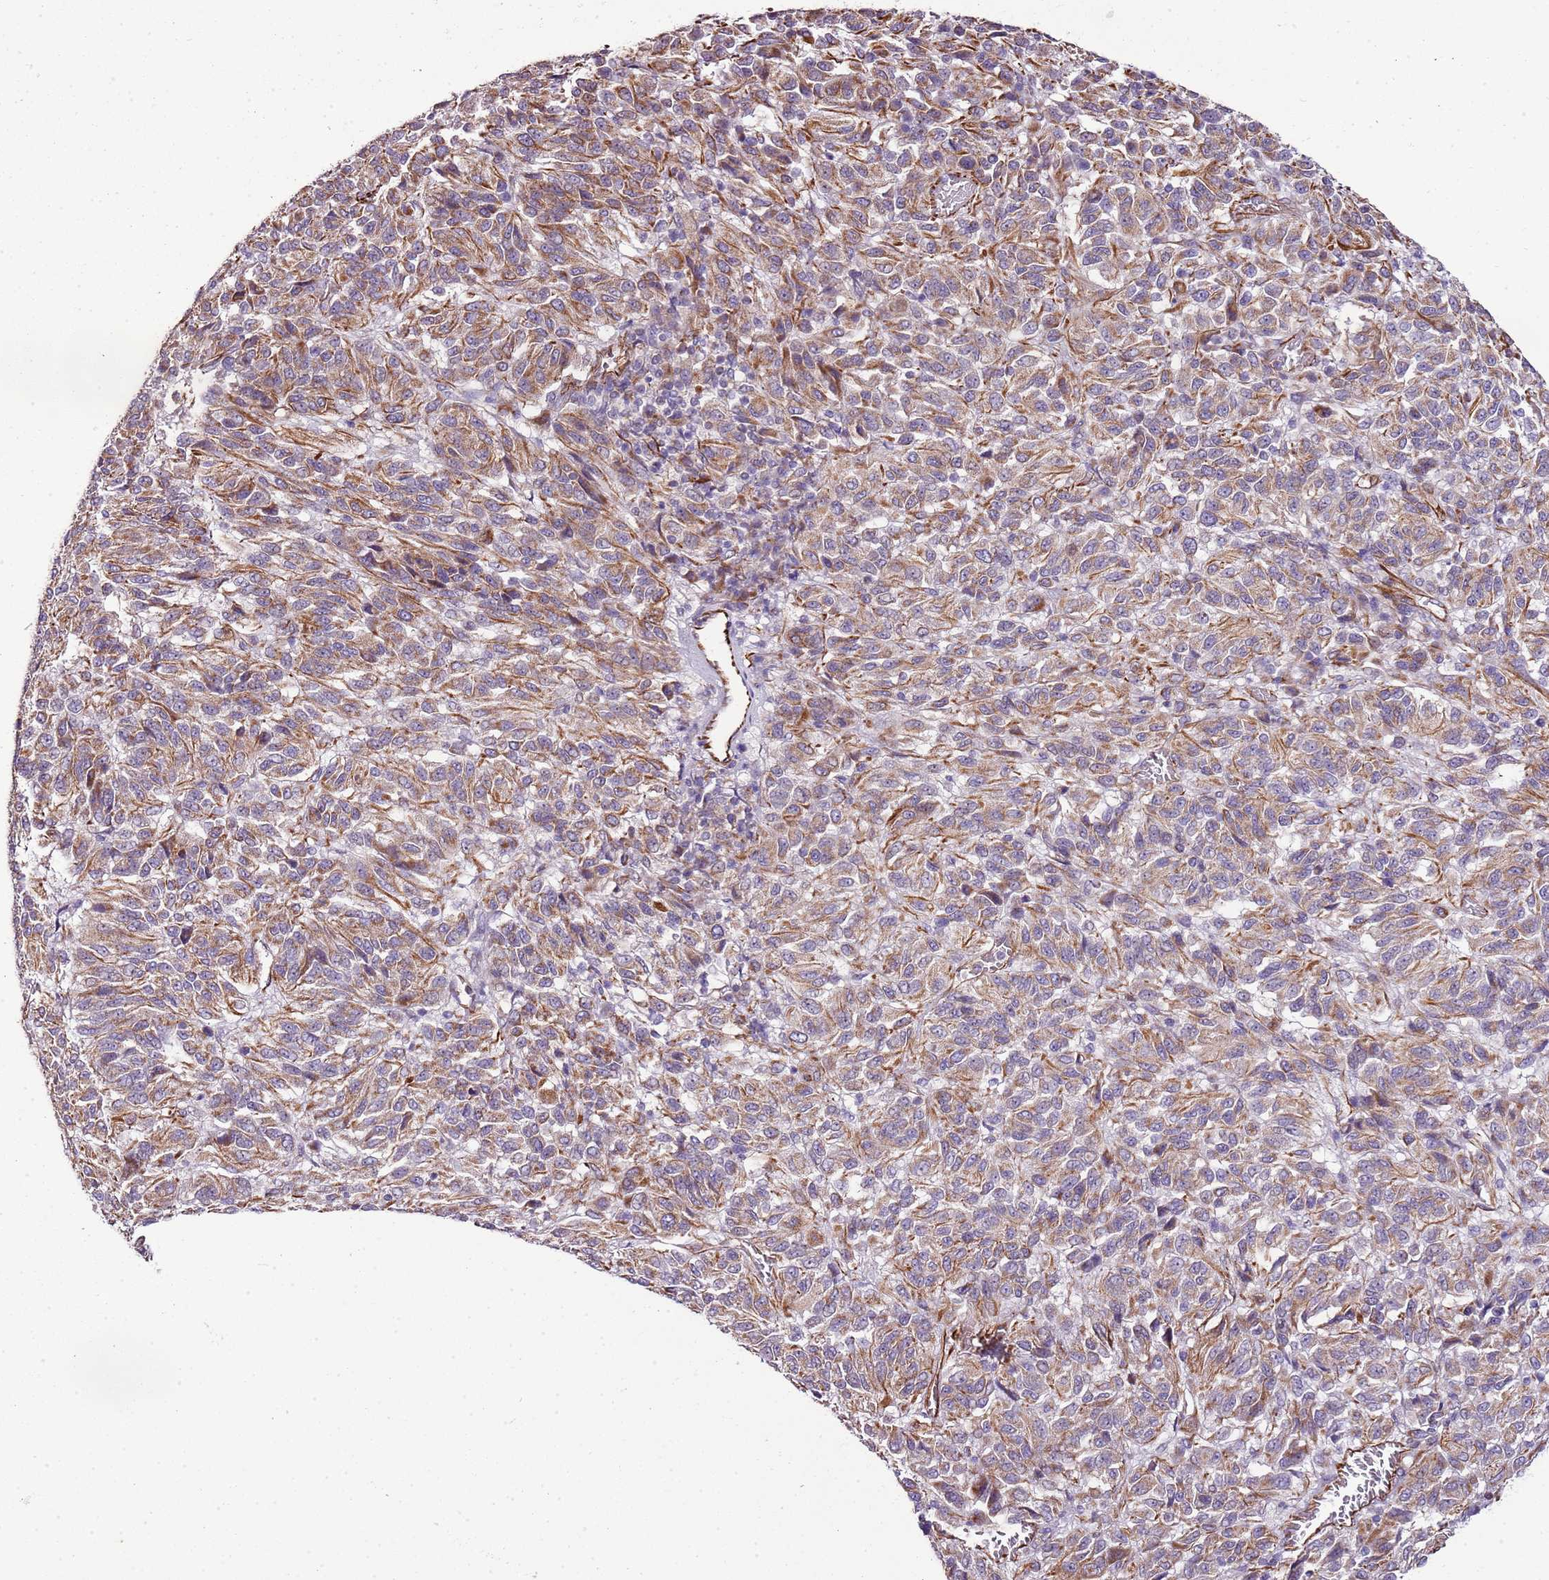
{"staining": {"intensity": "moderate", "quantity": "25%-75%", "location": "cytoplasmic/membranous"}, "tissue": "melanoma", "cell_type": "Tumor cells", "image_type": "cancer", "snomed": [{"axis": "morphology", "description": "Malignant melanoma, Metastatic site"}, {"axis": "topography", "description": "Lung"}], "caption": "Moderate cytoplasmic/membranous expression for a protein is present in about 25%-75% of tumor cells of melanoma using immunohistochemistry.", "gene": "ZNF786", "patient": {"sex": "male", "age": 64}}